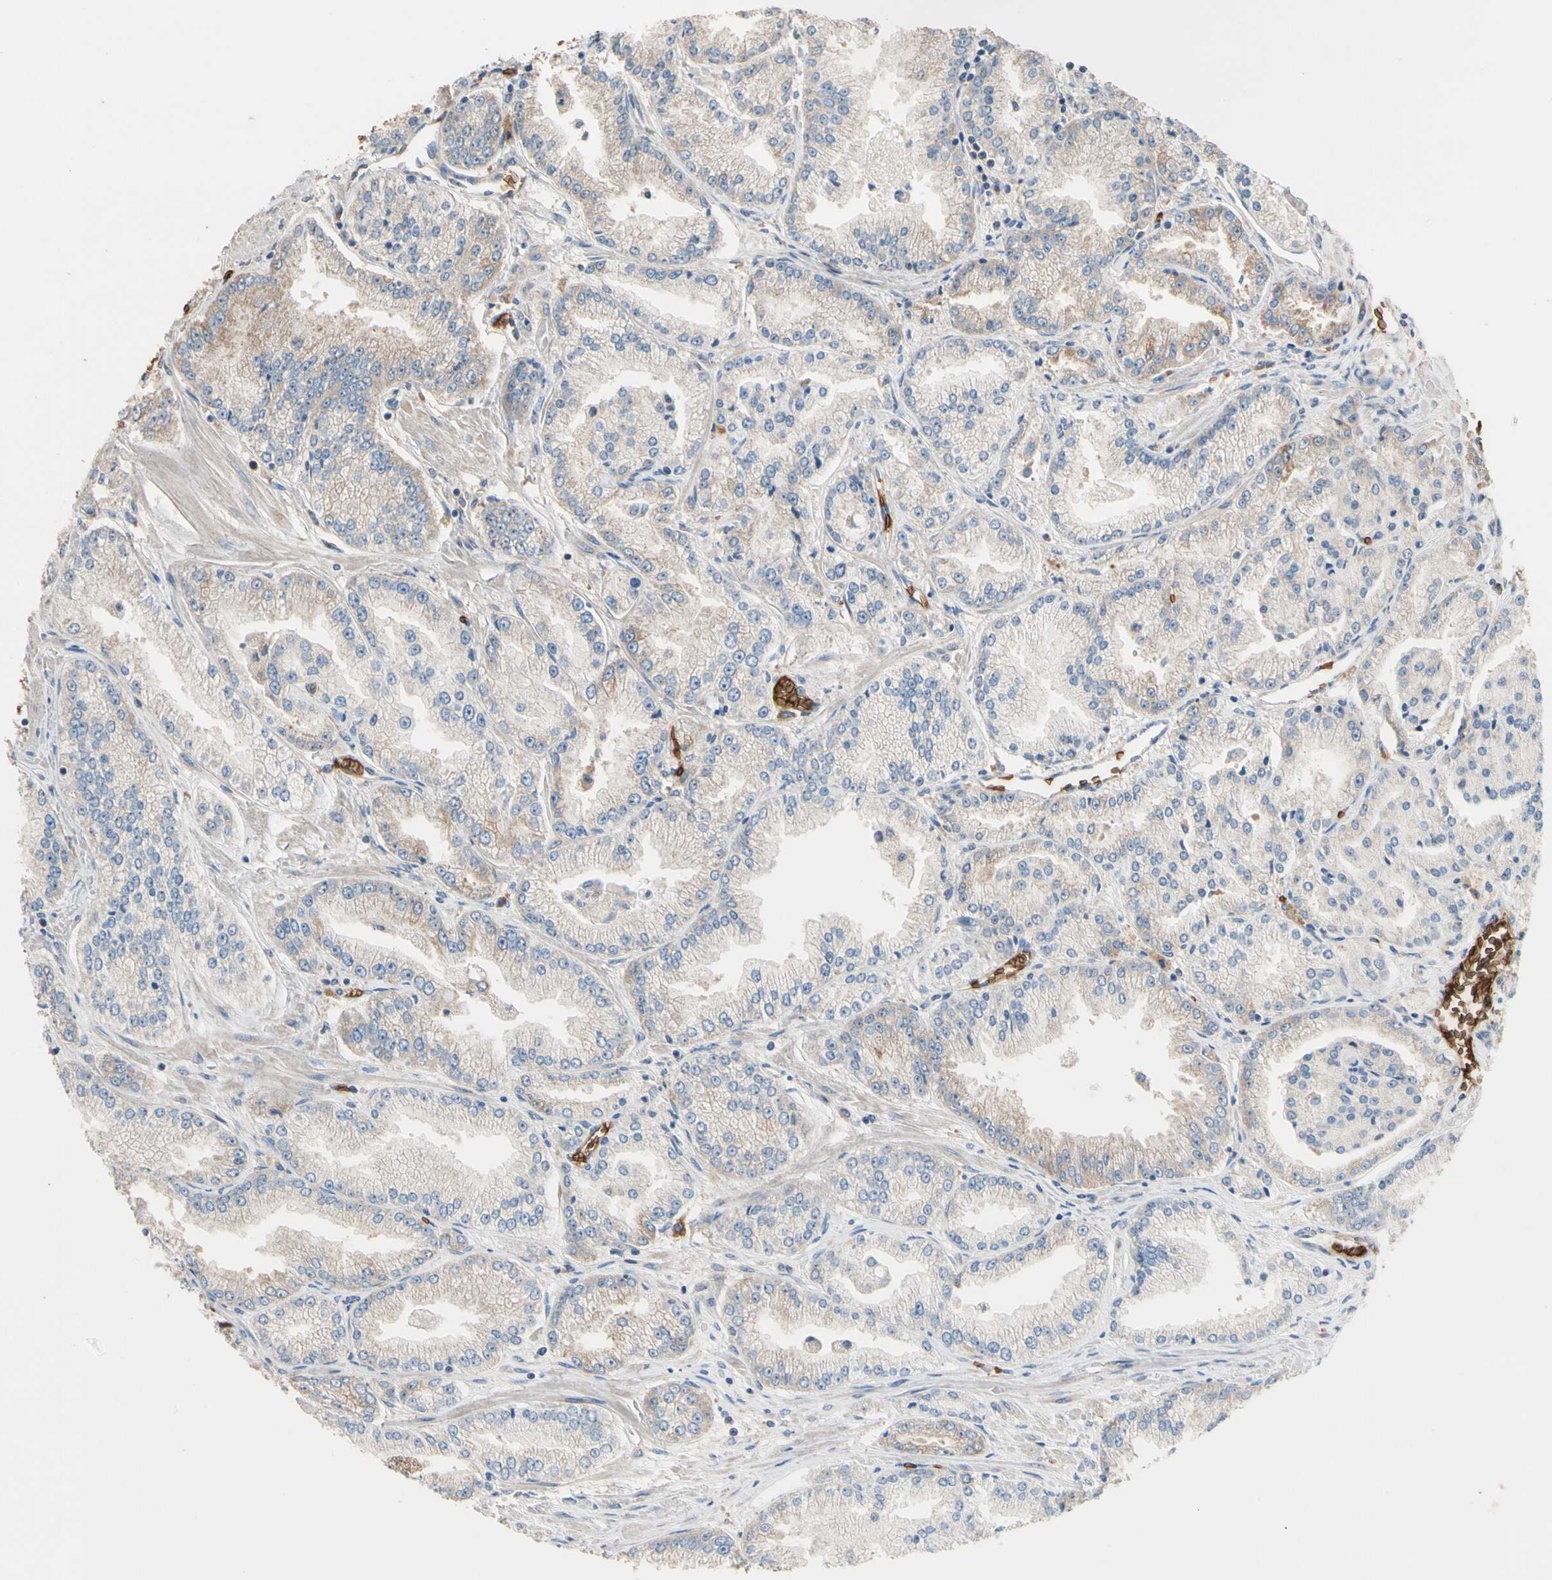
{"staining": {"intensity": "moderate", "quantity": "<25%", "location": "cytoplasmic/membranous"}, "tissue": "prostate cancer", "cell_type": "Tumor cells", "image_type": "cancer", "snomed": [{"axis": "morphology", "description": "Adenocarcinoma, High grade"}, {"axis": "topography", "description": "Prostate"}], "caption": "IHC histopathology image of neoplastic tissue: human prostate adenocarcinoma (high-grade) stained using IHC exhibits low levels of moderate protein expression localized specifically in the cytoplasmic/membranous of tumor cells, appearing as a cytoplasmic/membranous brown color.", "gene": "RIOK2", "patient": {"sex": "male", "age": 61}}